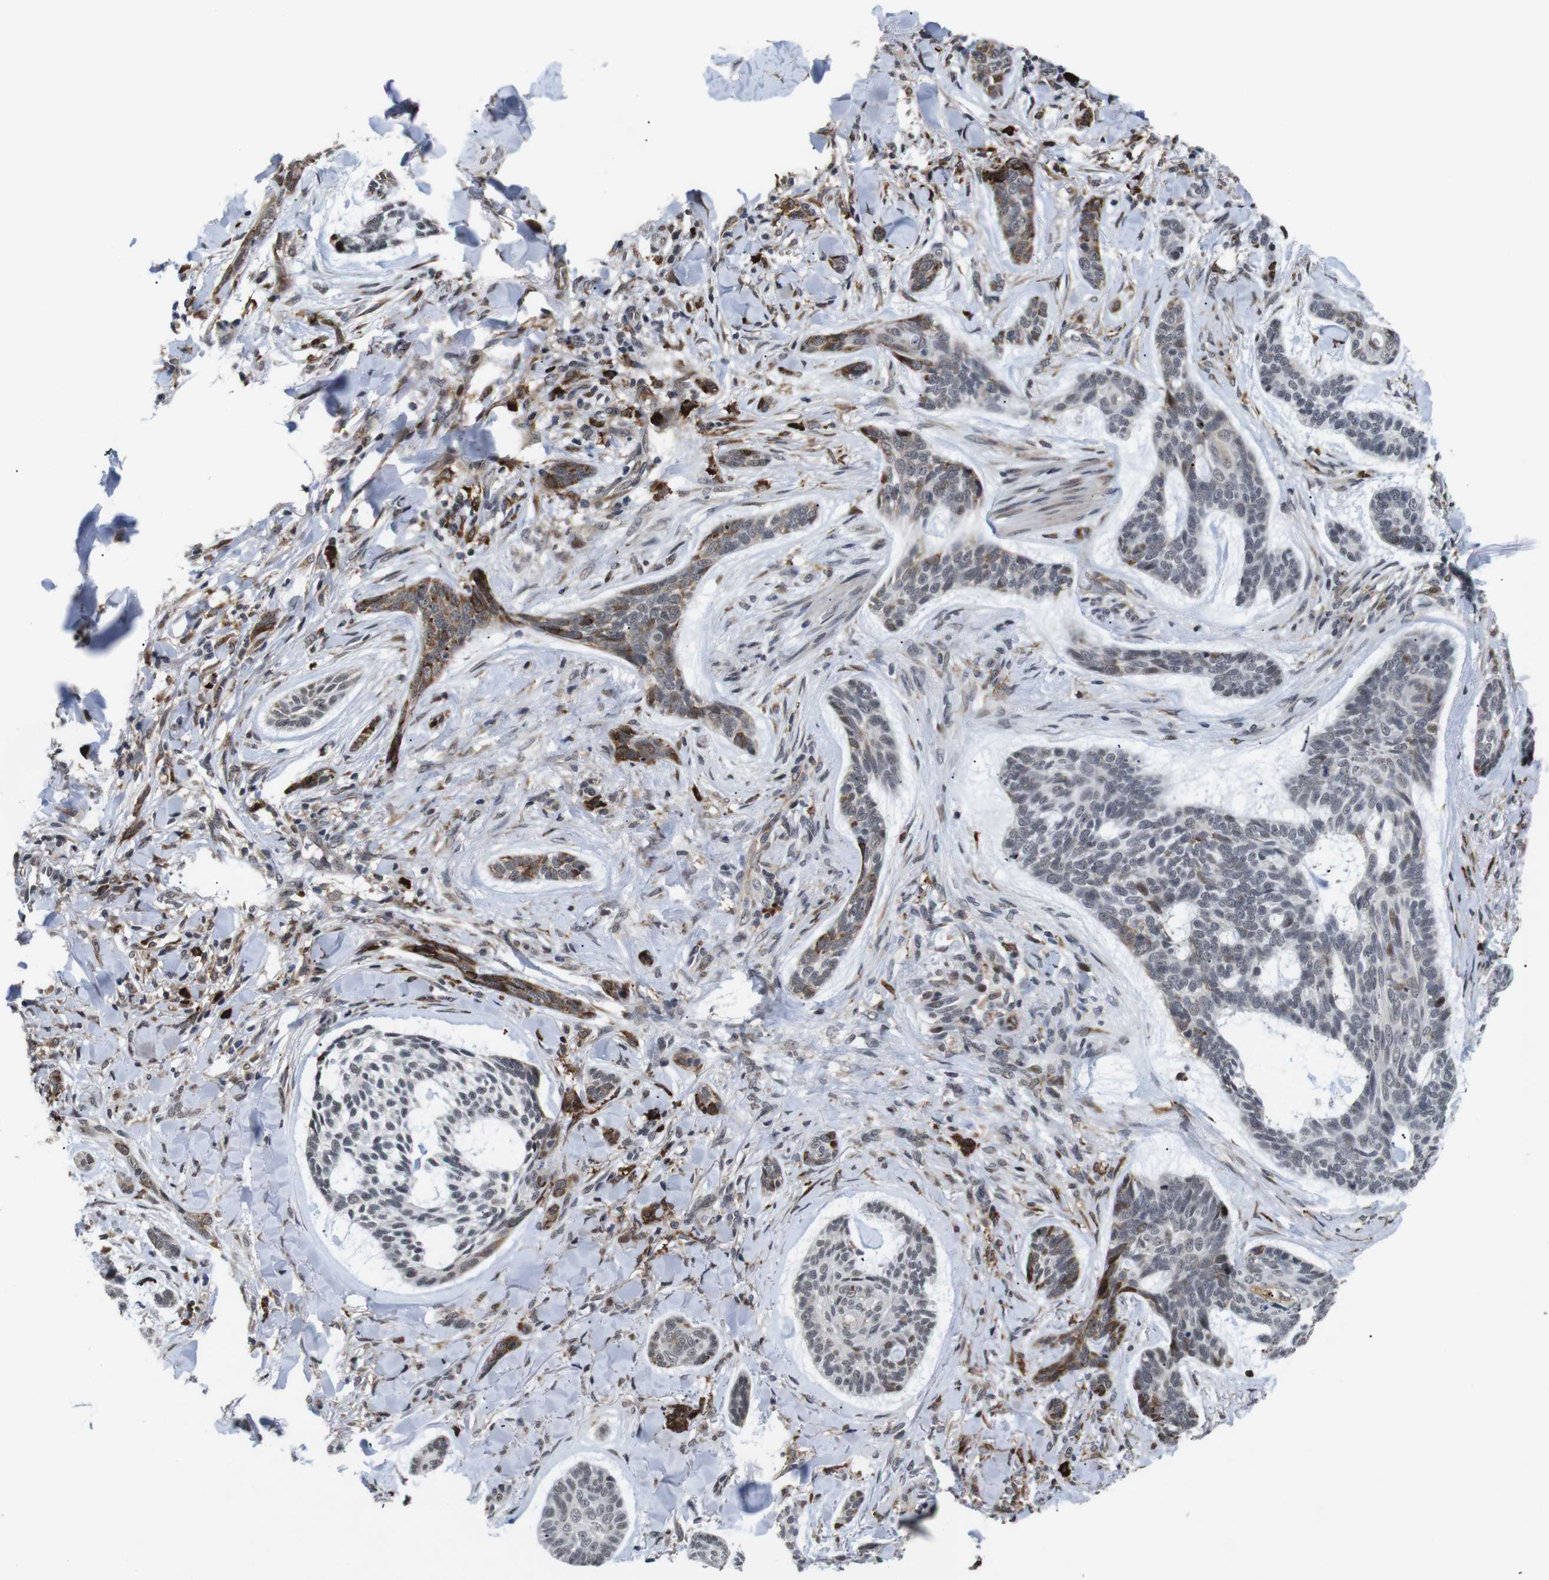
{"staining": {"intensity": "moderate", "quantity": "<25%", "location": "cytoplasmic/membranous,nuclear"}, "tissue": "skin cancer", "cell_type": "Tumor cells", "image_type": "cancer", "snomed": [{"axis": "morphology", "description": "Basal cell carcinoma"}, {"axis": "topography", "description": "Skin"}], "caption": "This is an image of immunohistochemistry staining of basal cell carcinoma (skin), which shows moderate expression in the cytoplasmic/membranous and nuclear of tumor cells.", "gene": "EIF4G1", "patient": {"sex": "male", "age": 43}}